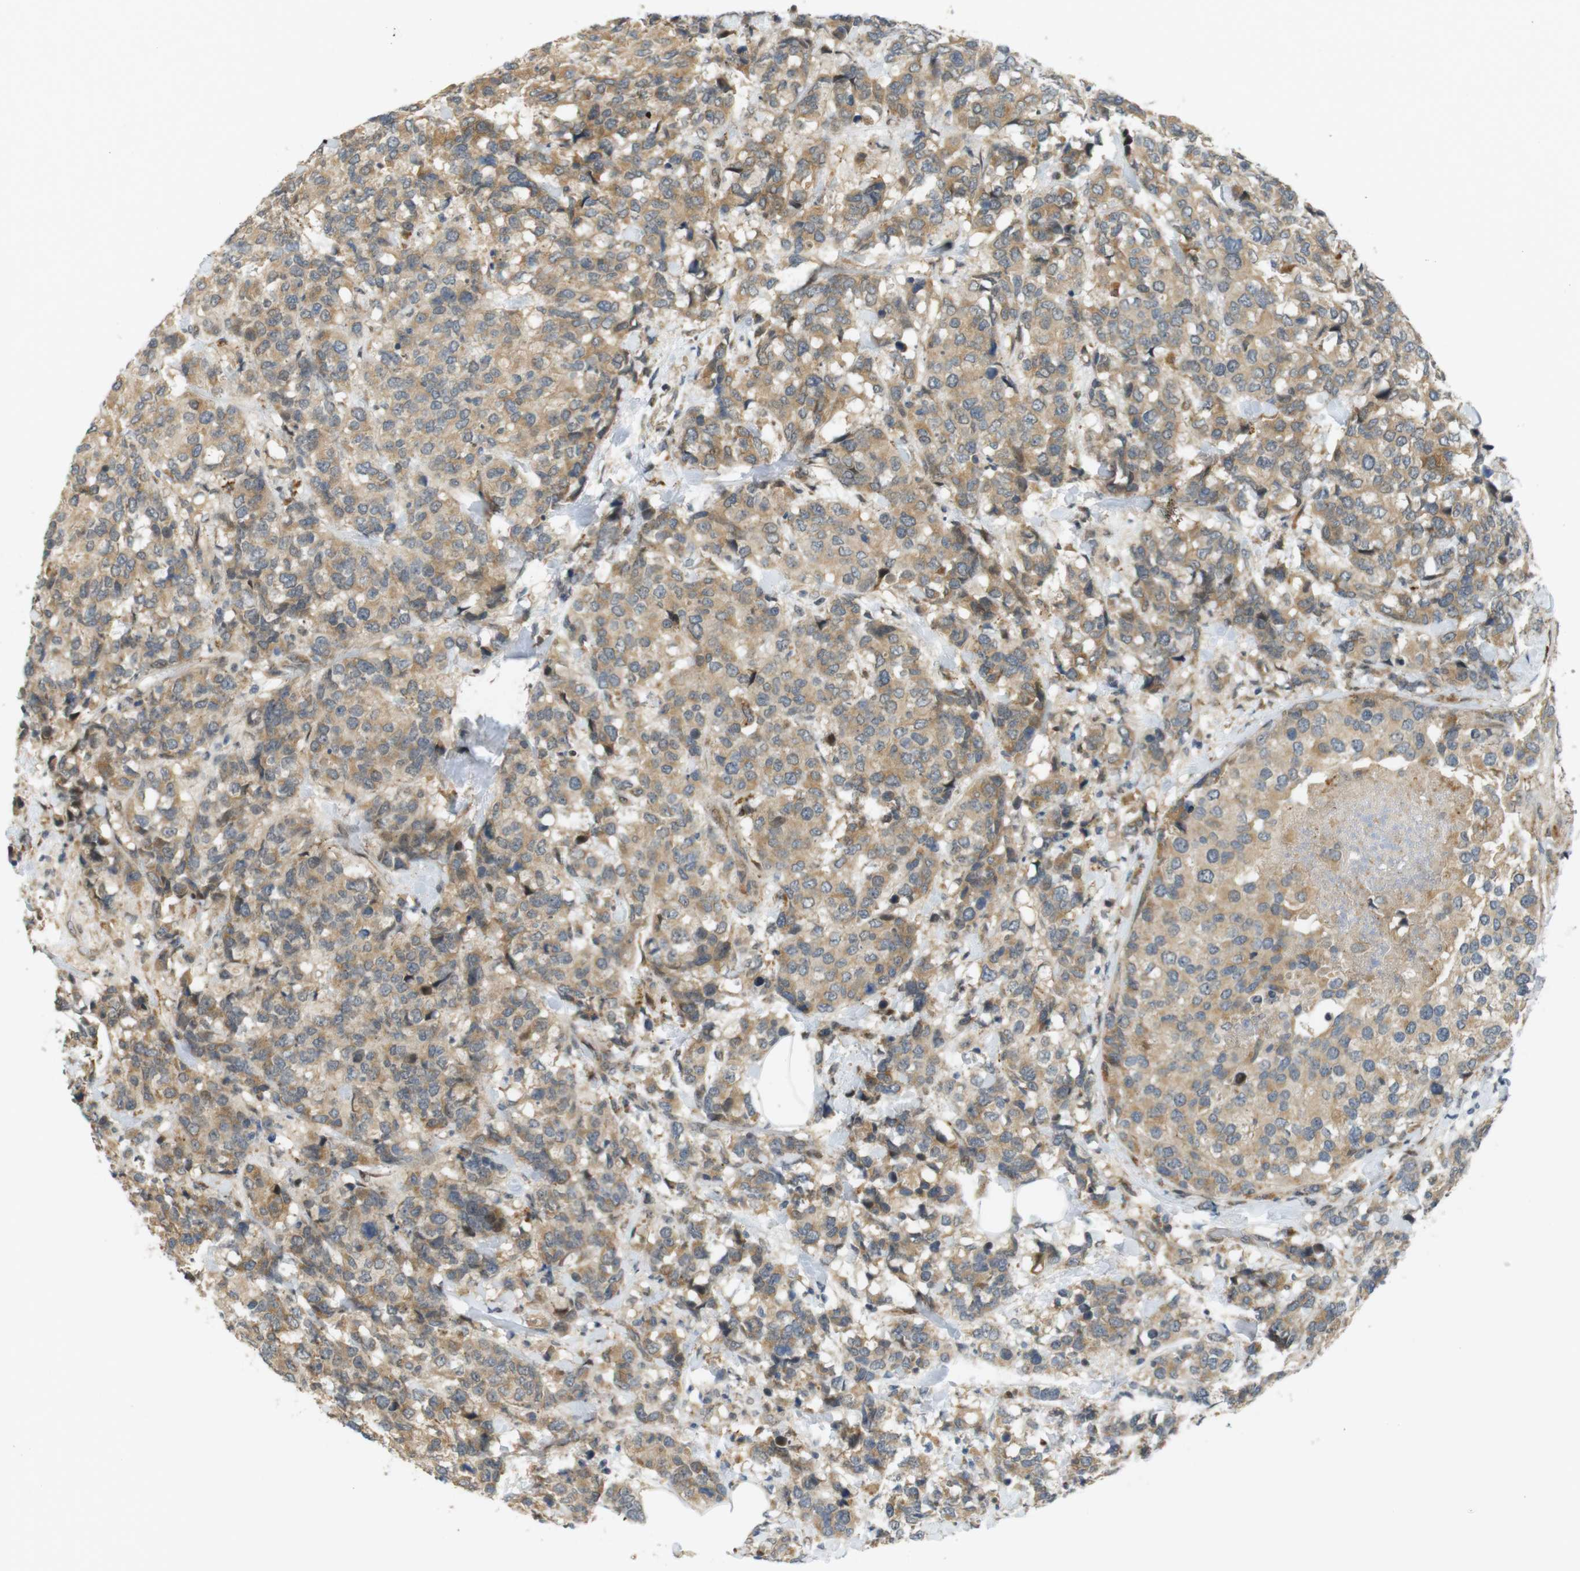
{"staining": {"intensity": "moderate", "quantity": ">75%", "location": "cytoplasmic/membranous"}, "tissue": "breast cancer", "cell_type": "Tumor cells", "image_type": "cancer", "snomed": [{"axis": "morphology", "description": "Lobular carcinoma"}, {"axis": "topography", "description": "Breast"}], "caption": "IHC histopathology image of neoplastic tissue: breast cancer (lobular carcinoma) stained using immunohistochemistry (IHC) demonstrates medium levels of moderate protein expression localized specifically in the cytoplasmic/membranous of tumor cells, appearing as a cytoplasmic/membranous brown color.", "gene": "TSPAN9", "patient": {"sex": "female", "age": 59}}